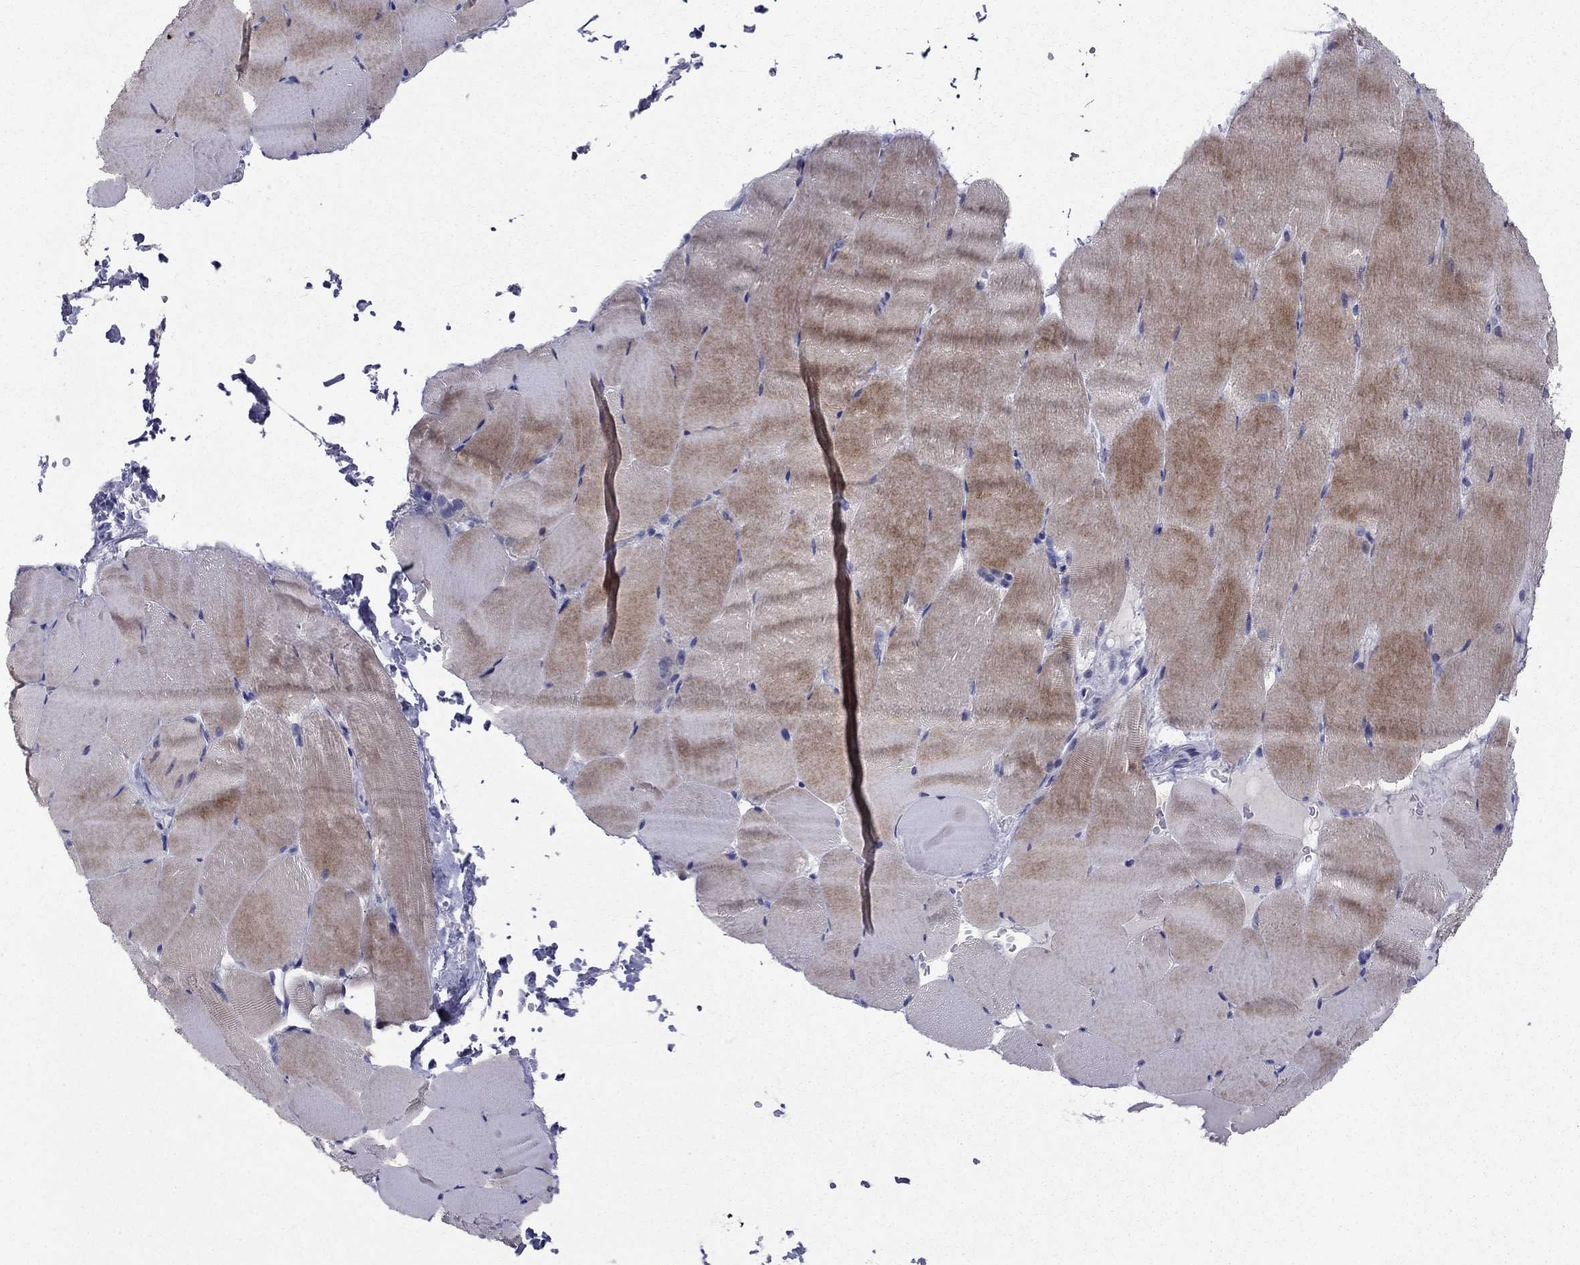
{"staining": {"intensity": "weak", "quantity": "<25%", "location": "cytoplasmic/membranous"}, "tissue": "skeletal muscle", "cell_type": "Myocytes", "image_type": "normal", "snomed": [{"axis": "morphology", "description": "Normal tissue, NOS"}, {"axis": "topography", "description": "Skeletal muscle"}], "caption": "The IHC histopathology image has no significant expression in myocytes of skeletal muscle. (Immunohistochemistry, brightfield microscopy, high magnification).", "gene": "TP53TG5", "patient": {"sex": "female", "age": 37}}